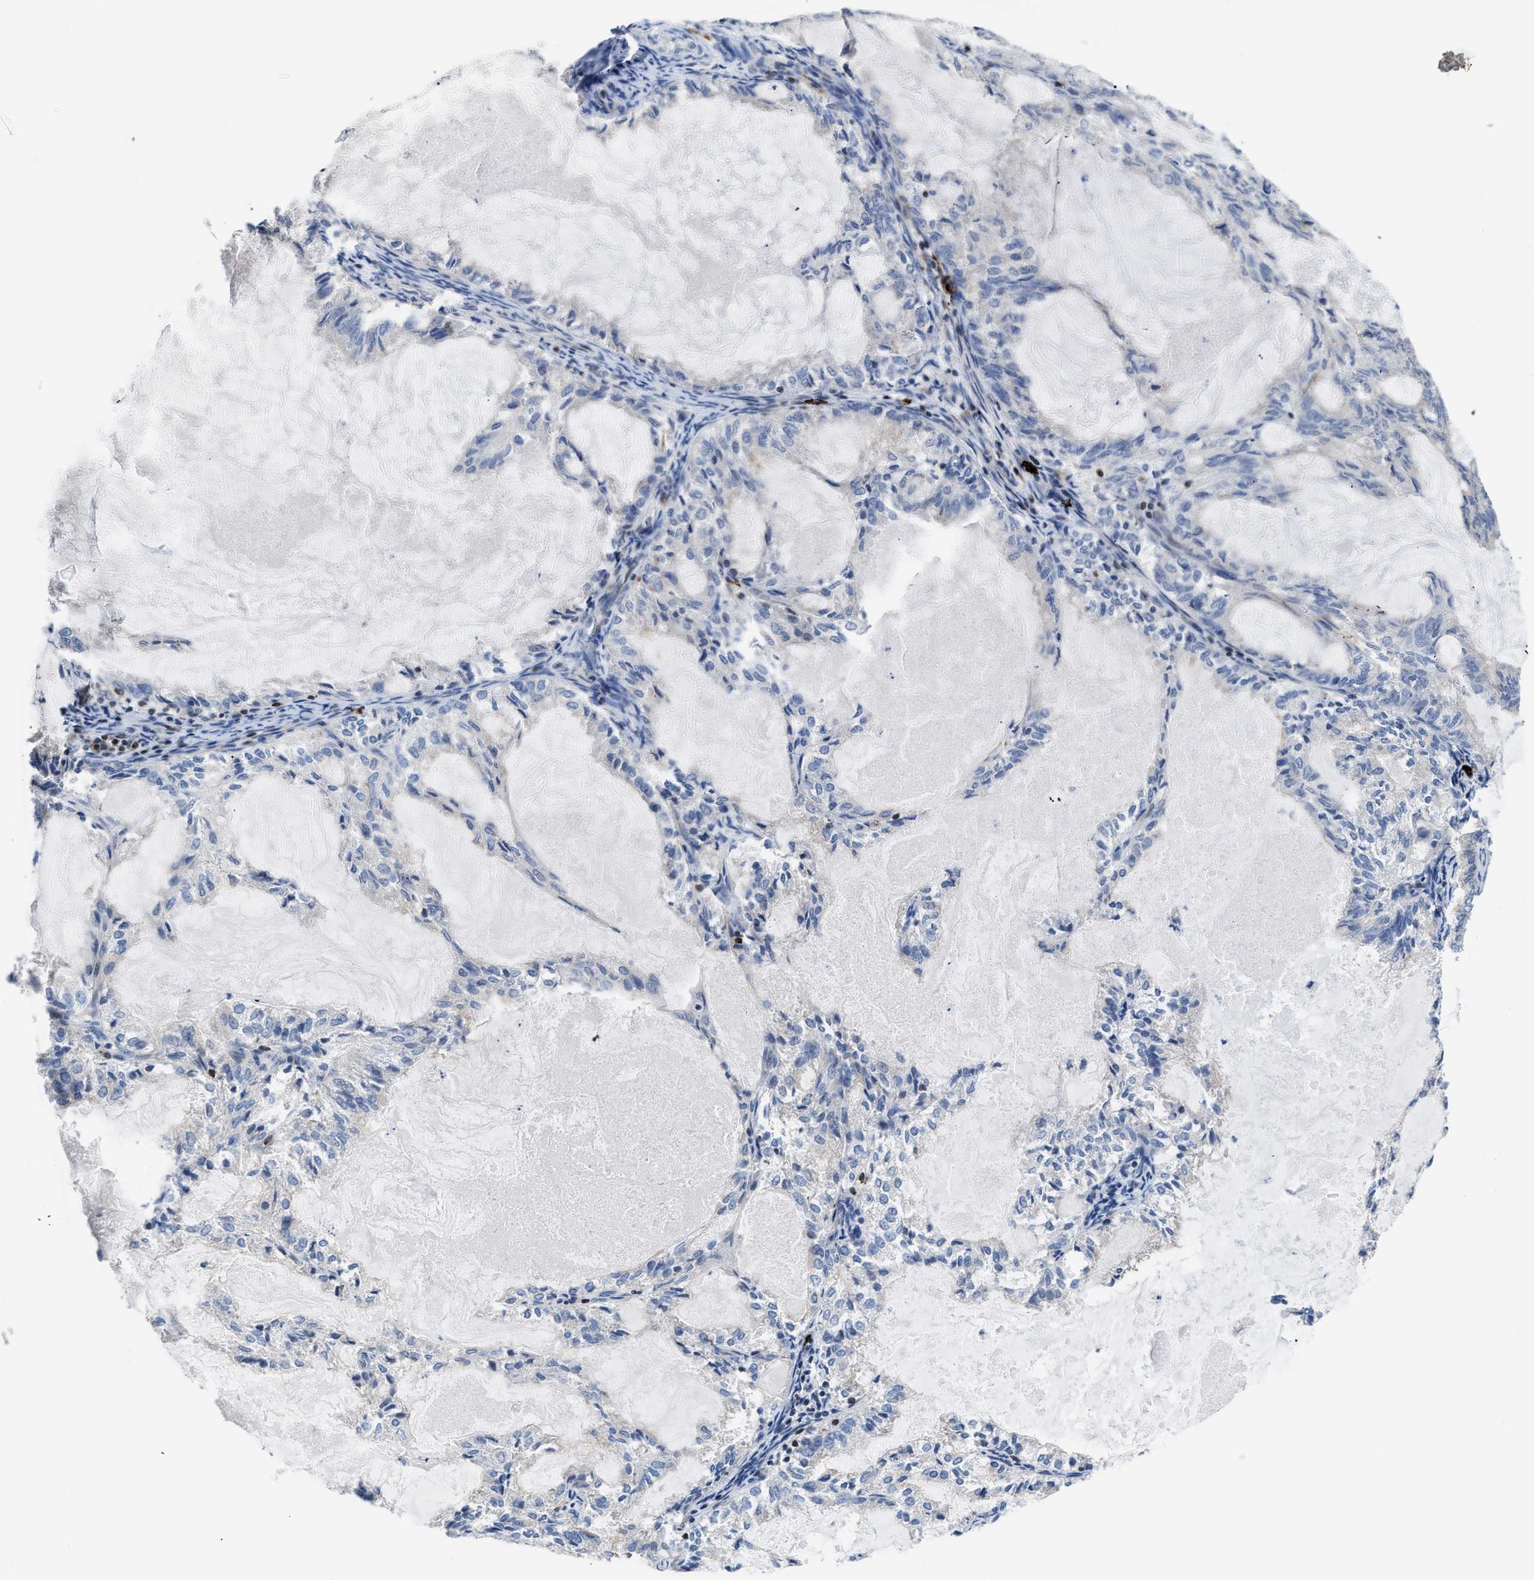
{"staining": {"intensity": "negative", "quantity": "none", "location": "none"}, "tissue": "endometrial cancer", "cell_type": "Tumor cells", "image_type": "cancer", "snomed": [{"axis": "morphology", "description": "Adenocarcinoma, NOS"}, {"axis": "topography", "description": "Endometrium"}], "caption": "IHC photomicrograph of human endometrial cancer stained for a protein (brown), which demonstrates no staining in tumor cells.", "gene": "ATP9A", "patient": {"sex": "female", "age": 86}}